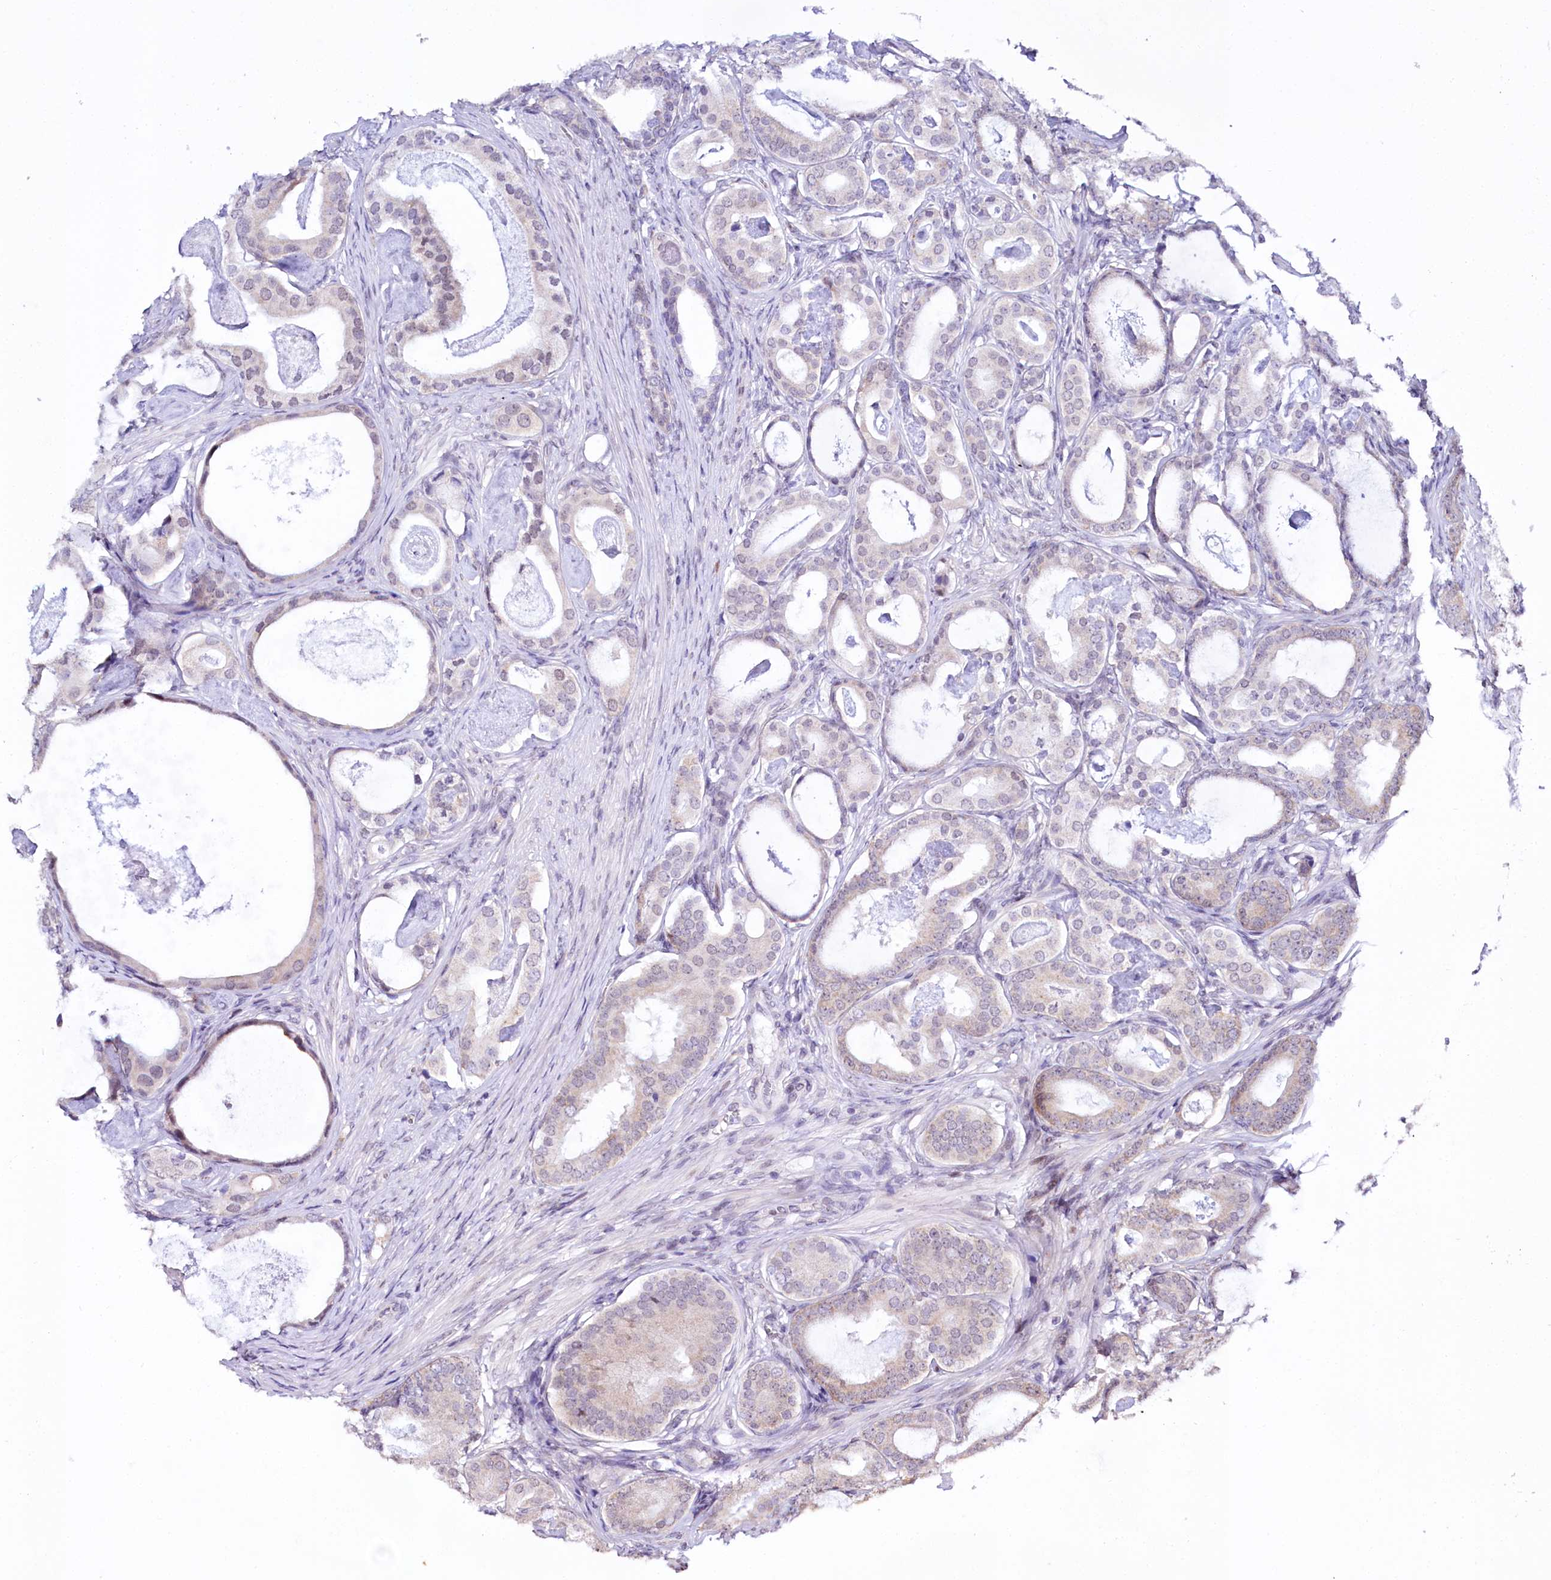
{"staining": {"intensity": "weak", "quantity": "<25%", "location": "cytoplasmic/membranous,nuclear"}, "tissue": "prostate cancer", "cell_type": "Tumor cells", "image_type": "cancer", "snomed": [{"axis": "morphology", "description": "Adenocarcinoma, Low grade"}, {"axis": "topography", "description": "Prostate"}], "caption": "This is a histopathology image of immunohistochemistry staining of prostate cancer (adenocarcinoma (low-grade)), which shows no staining in tumor cells.", "gene": "SPATS2", "patient": {"sex": "male", "age": 71}}